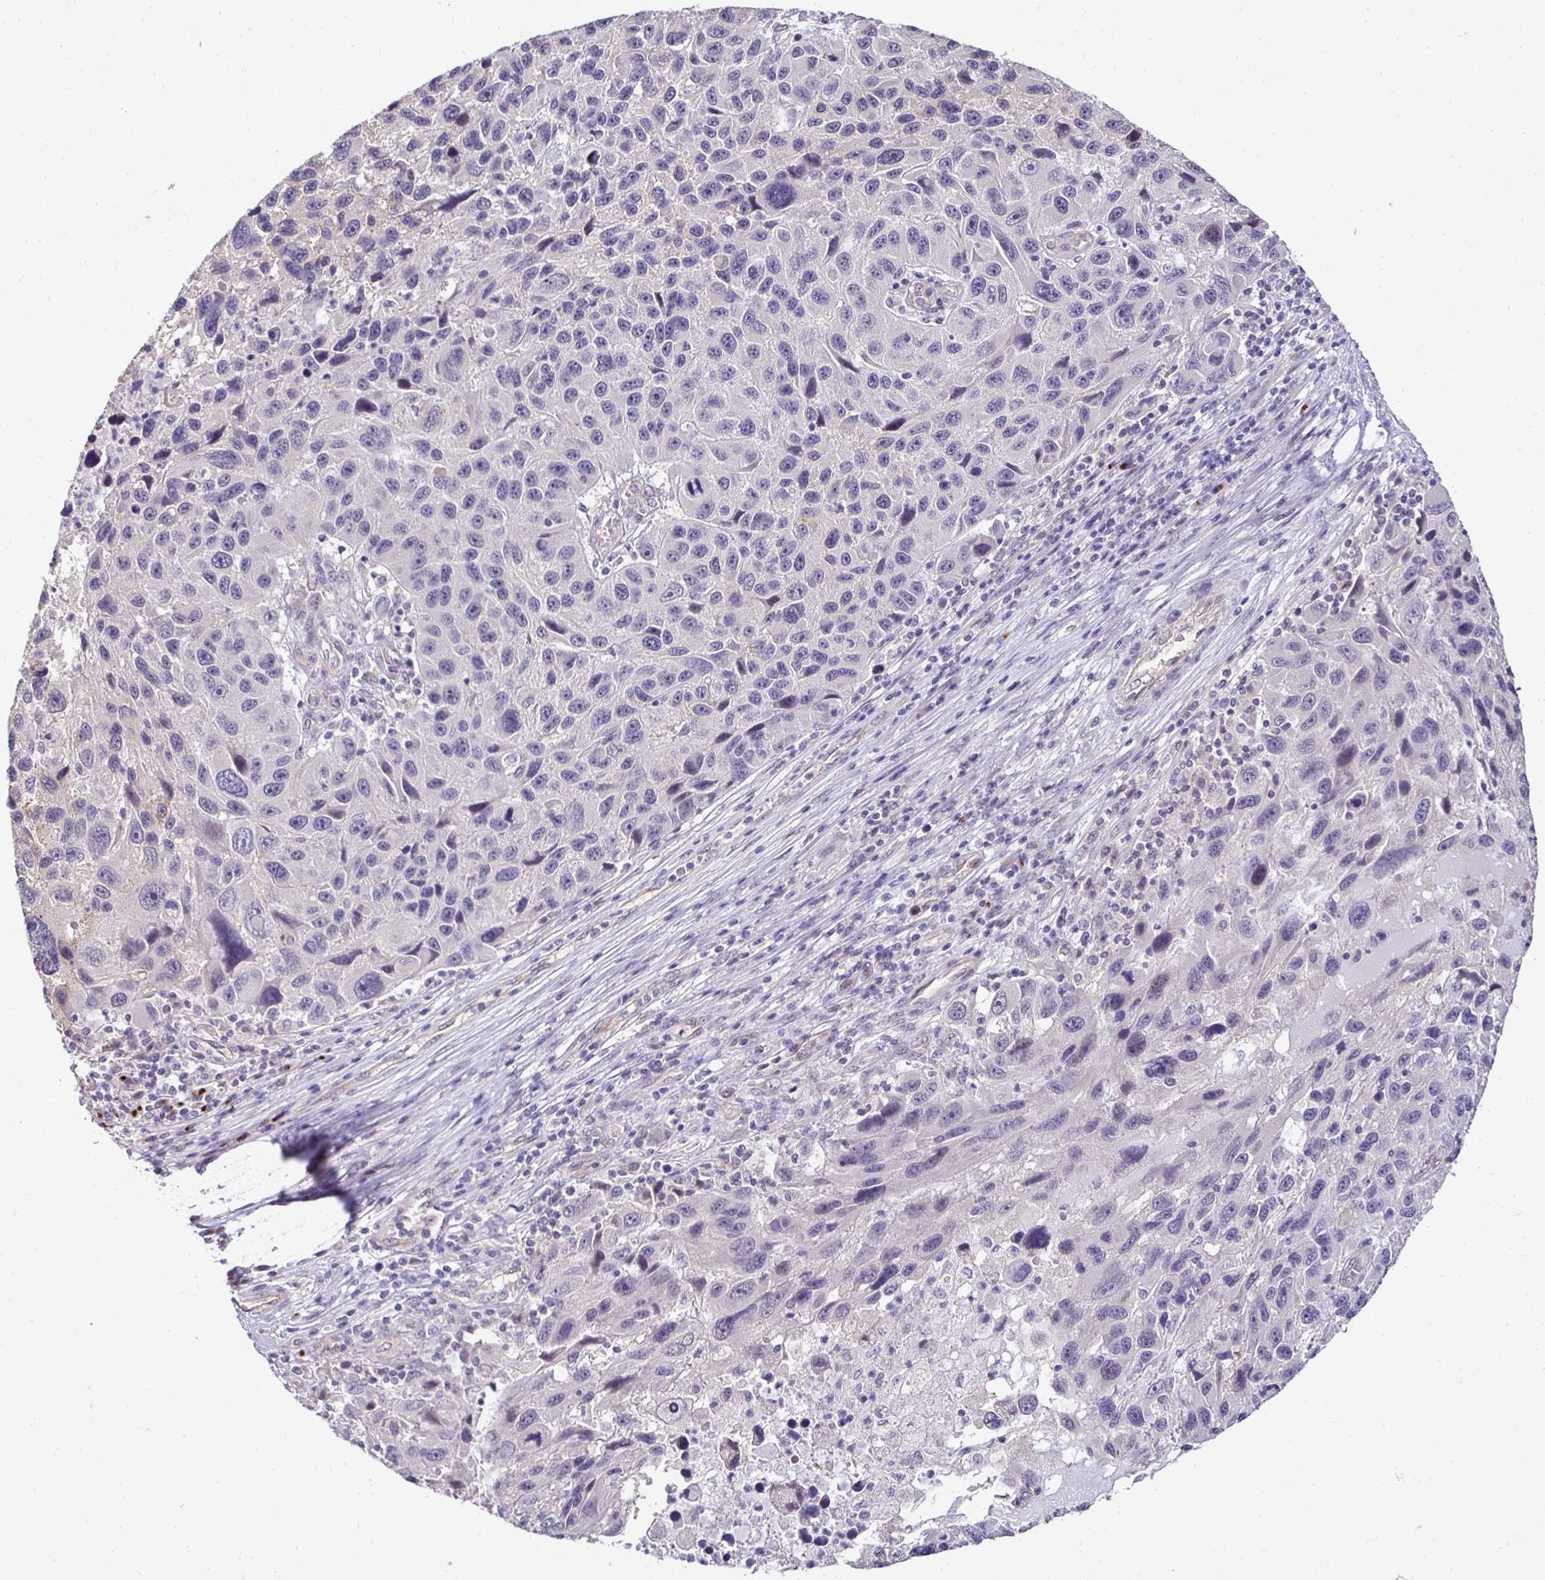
{"staining": {"intensity": "negative", "quantity": "none", "location": "none"}, "tissue": "melanoma", "cell_type": "Tumor cells", "image_type": "cancer", "snomed": [{"axis": "morphology", "description": "Malignant melanoma, NOS"}, {"axis": "topography", "description": "Skin"}], "caption": "Immunohistochemistry (IHC) of melanoma exhibits no staining in tumor cells.", "gene": "SLC9A1", "patient": {"sex": "male", "age": 53}}